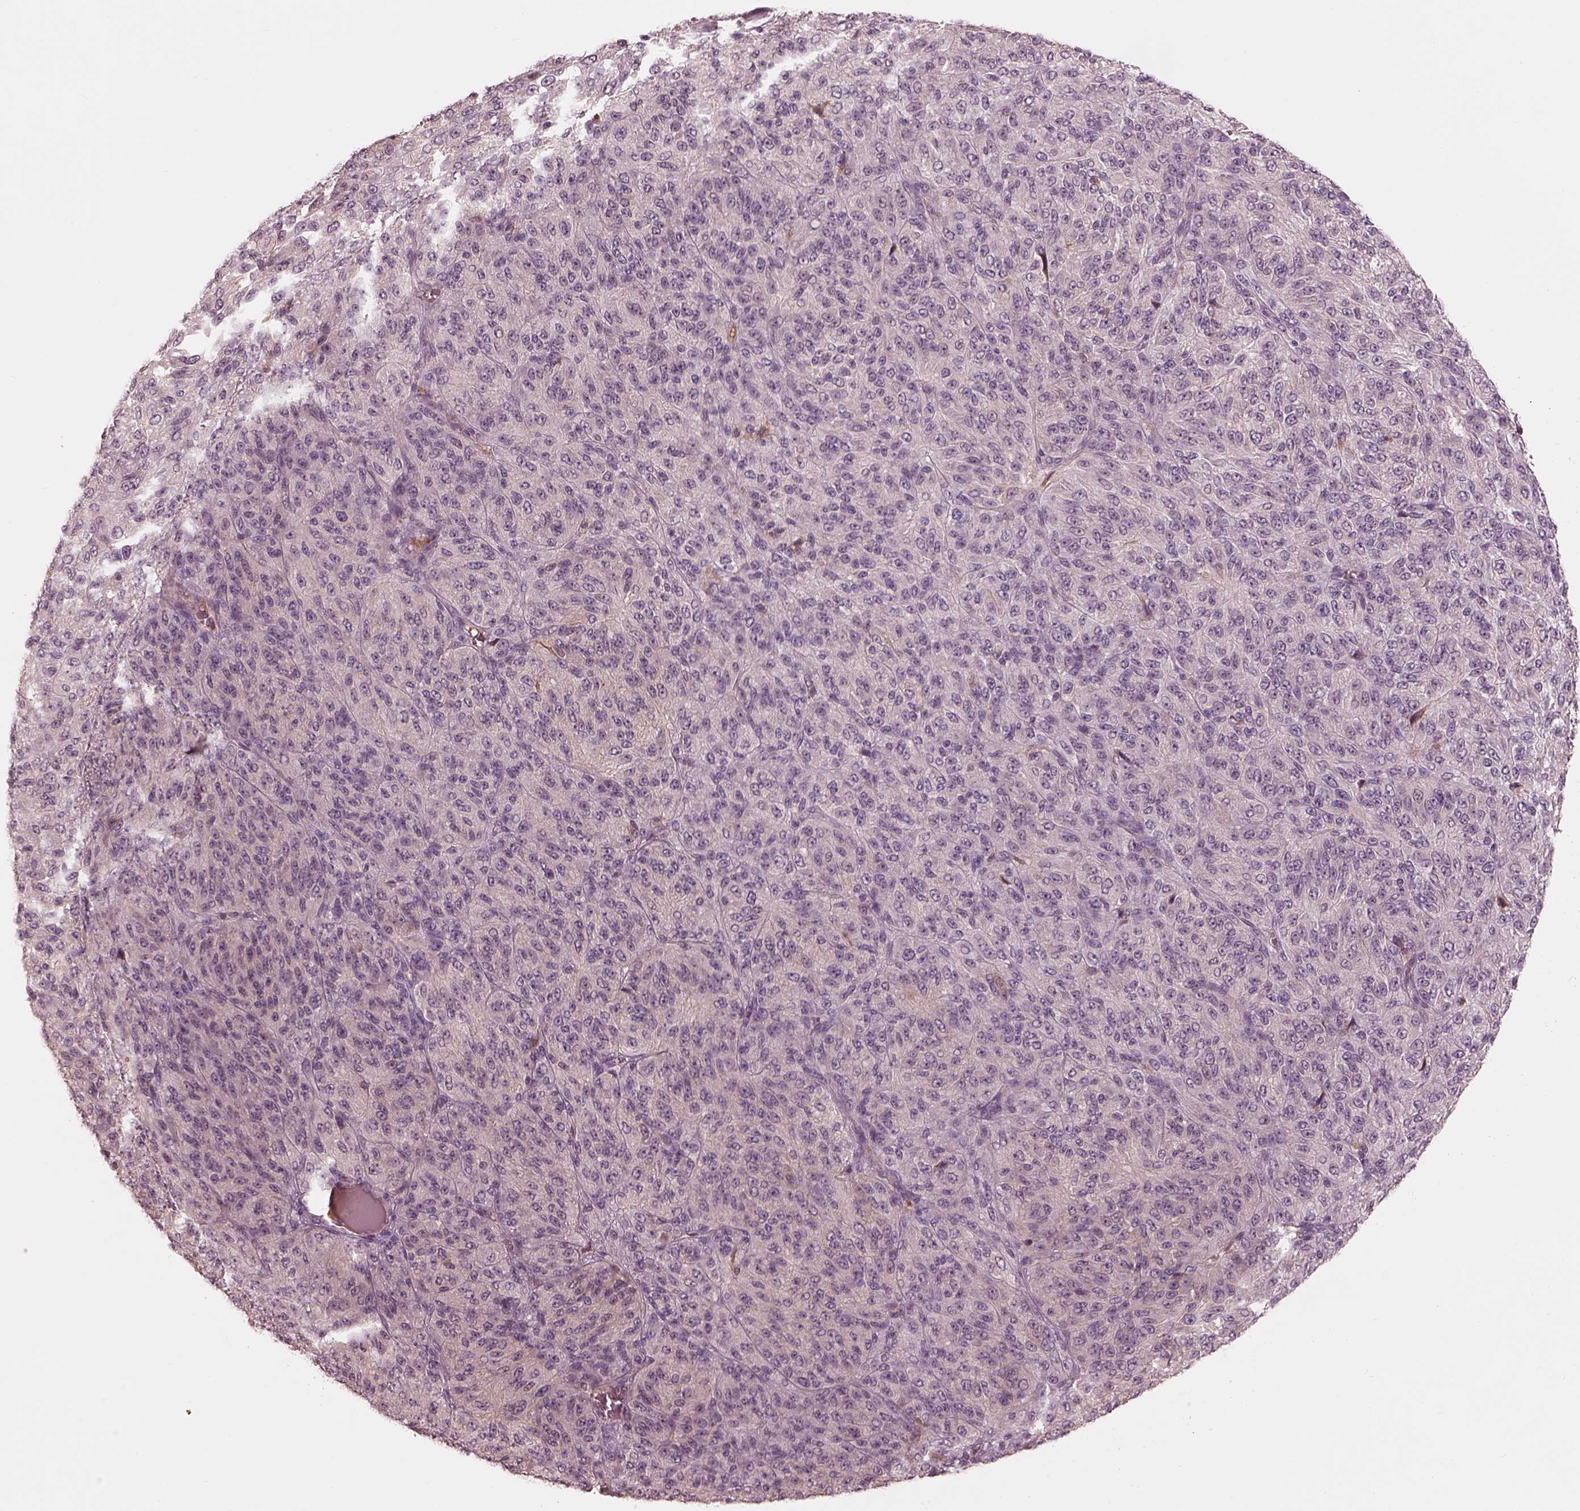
{"staining": {"intensity": "negative", "quantity": "none", "location": "none"}, "tissue": "melanoma", "cell_type": "Tumor cells", "image_type": "cancer", "snomed": [{"axis": "morphology", "description": "Malignant melanoma, Metastatic site"}, {"axis": "topography", "description": "Brain"}], "caption": "Immunohistochemical staining of melanoma demonstrates no significant staining in tumor cells.", "gene": "TF", "patient": {"sex": "female", "age": 56}}